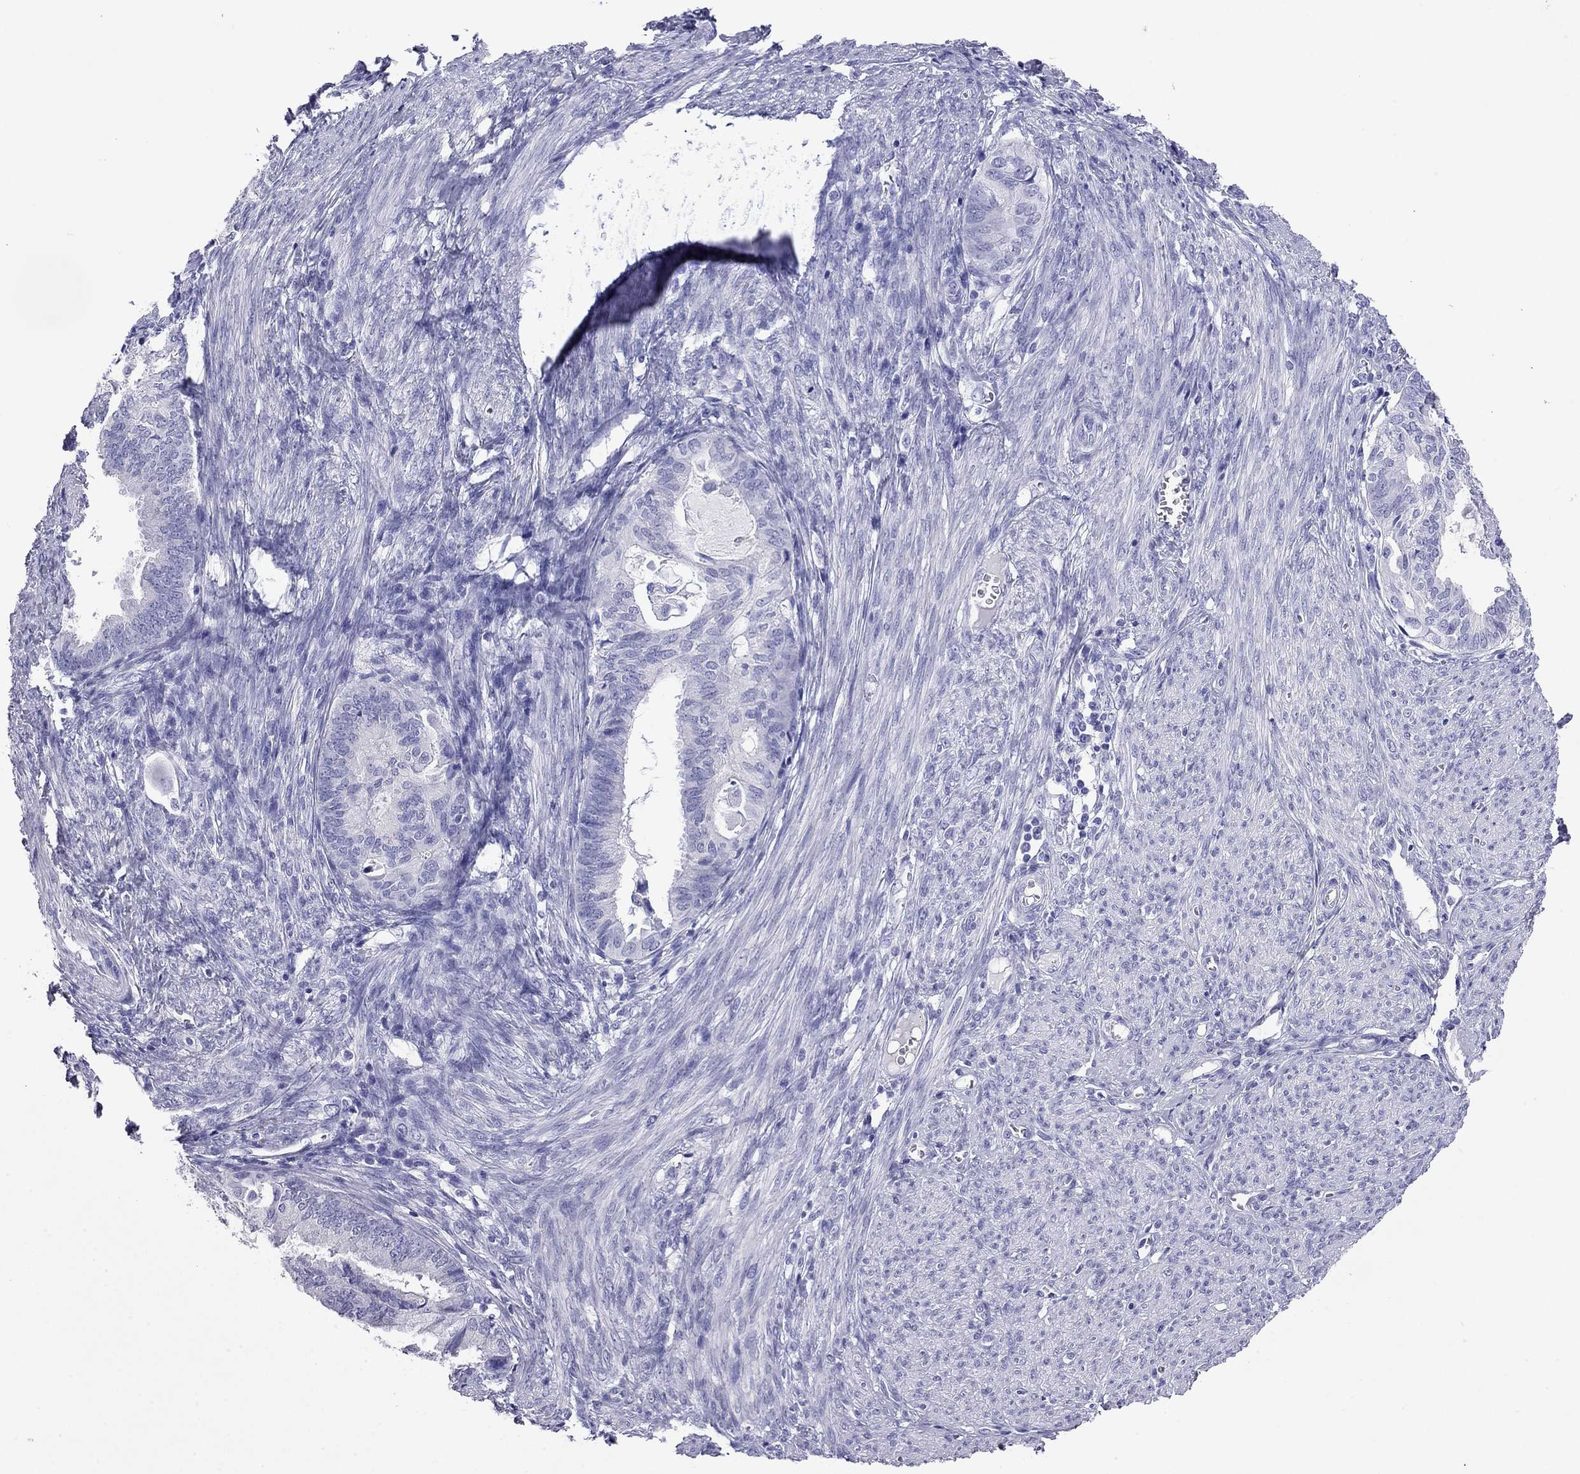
{"staining": {"intensity": "negative", "quantity": "none", "location": "none"}, "tissue": "endometrial cancer", "cell_type": "Tumor cells", "image_type": "cancer", "snomed": [{"axis": "morphology", "description": "Adenocarcinoma, NOS"}, {"axis": "topography", "description": "Endometrium"}], "caption": "This is an immunohistochemistry (IHC) image of adenocarcinoma (endometrial). There is no staining in tumor cells.", "gene": "ODF4", "patient": {"sex": "female", "age": 86}}